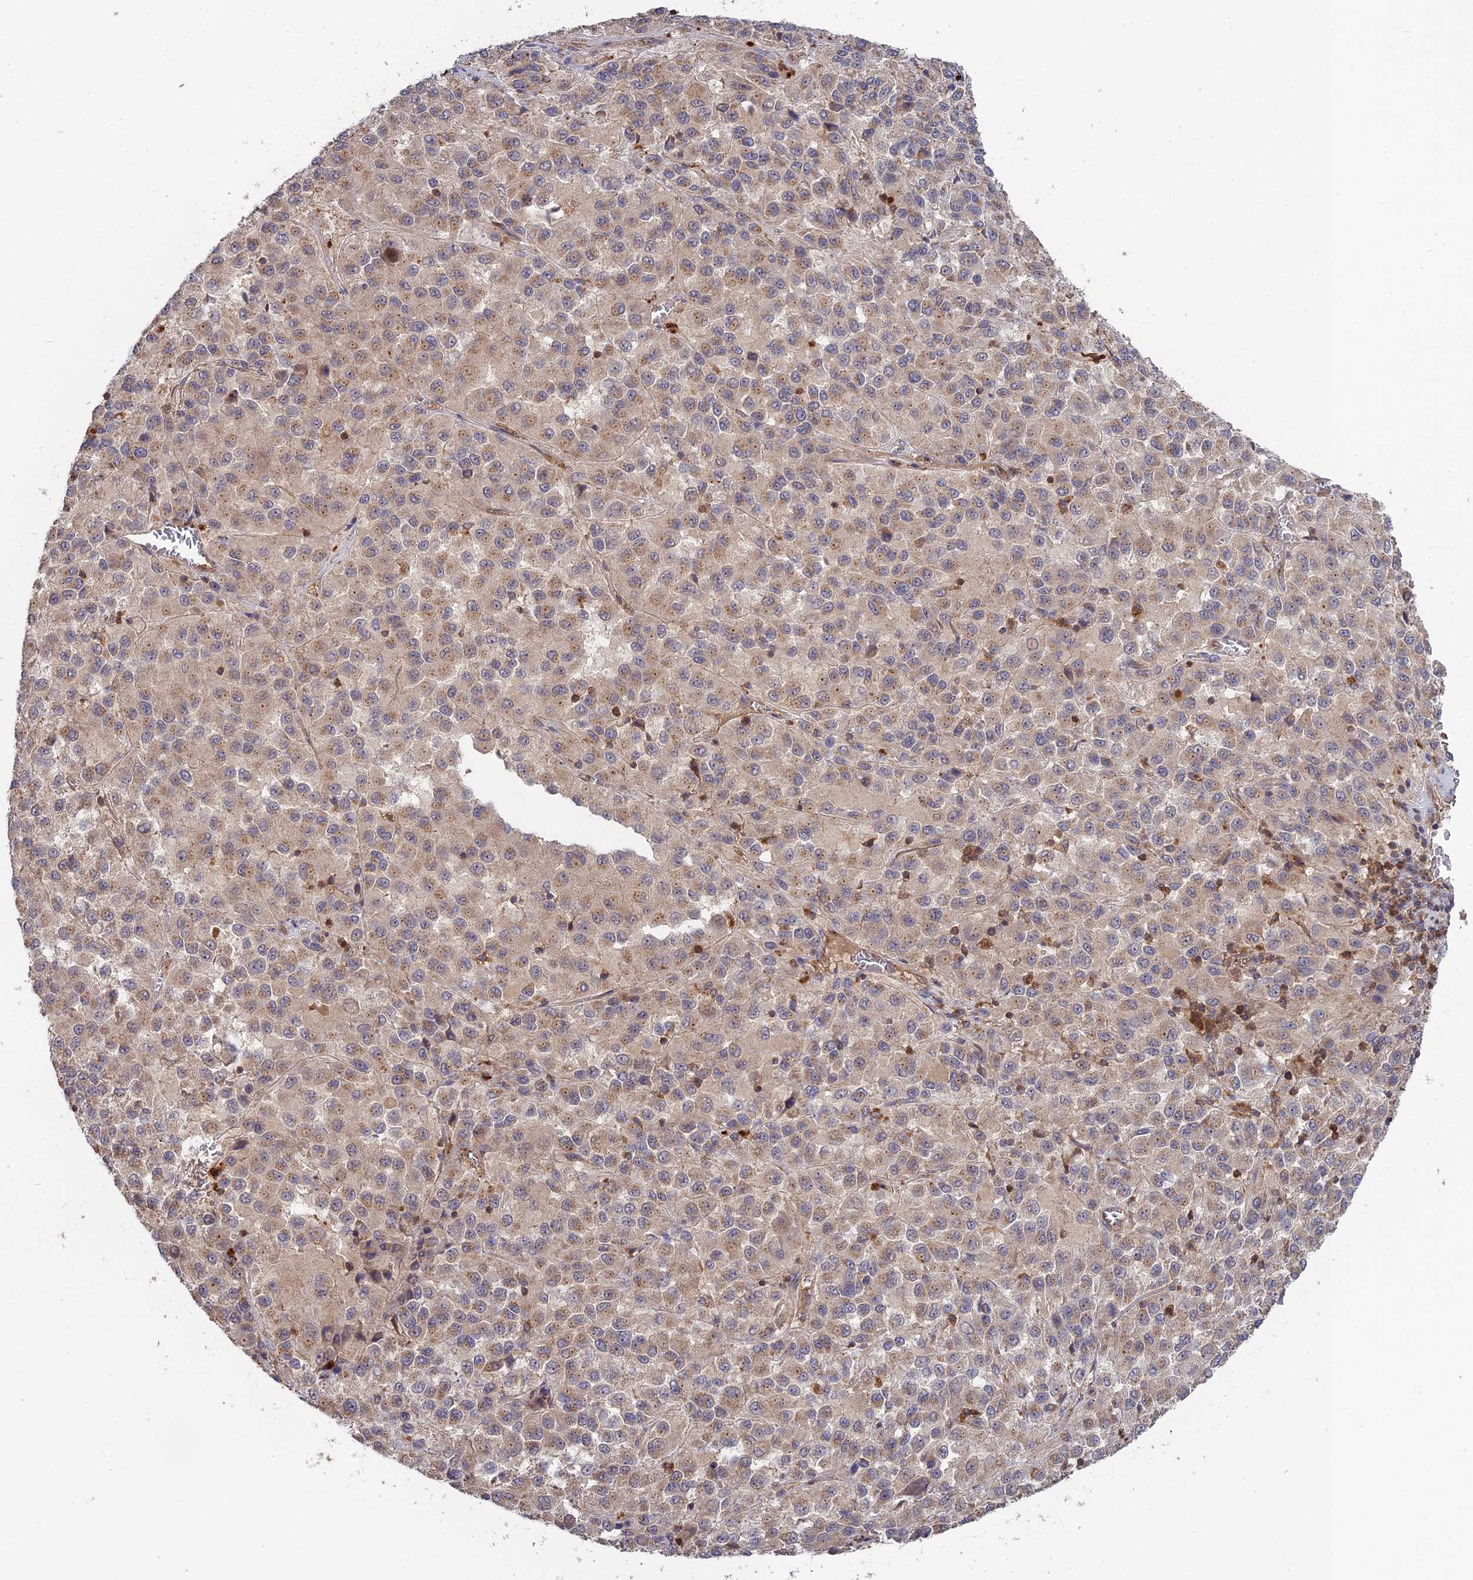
{"staining": {"intensity": "weak", "quantity": "25%-75%", "location": "cytoplasmic/membranous"}, "tissue": "melanoma", "cell_type": "Tumor cells", "image_type": "cancer", "snomed": [{"axis": "morphology", "description": "Malignant melanoma, Metastatic site"}, {"axis": "topography", "description": "Lung"}], "caption": "Protein staining reveals weak cytoplasmic/membranous expression in about 25%-75% of tumor cells in malignant melanoma (metastatic site).", "gene": "RPIA", "patient": {"sex": "male", "age": 64}}